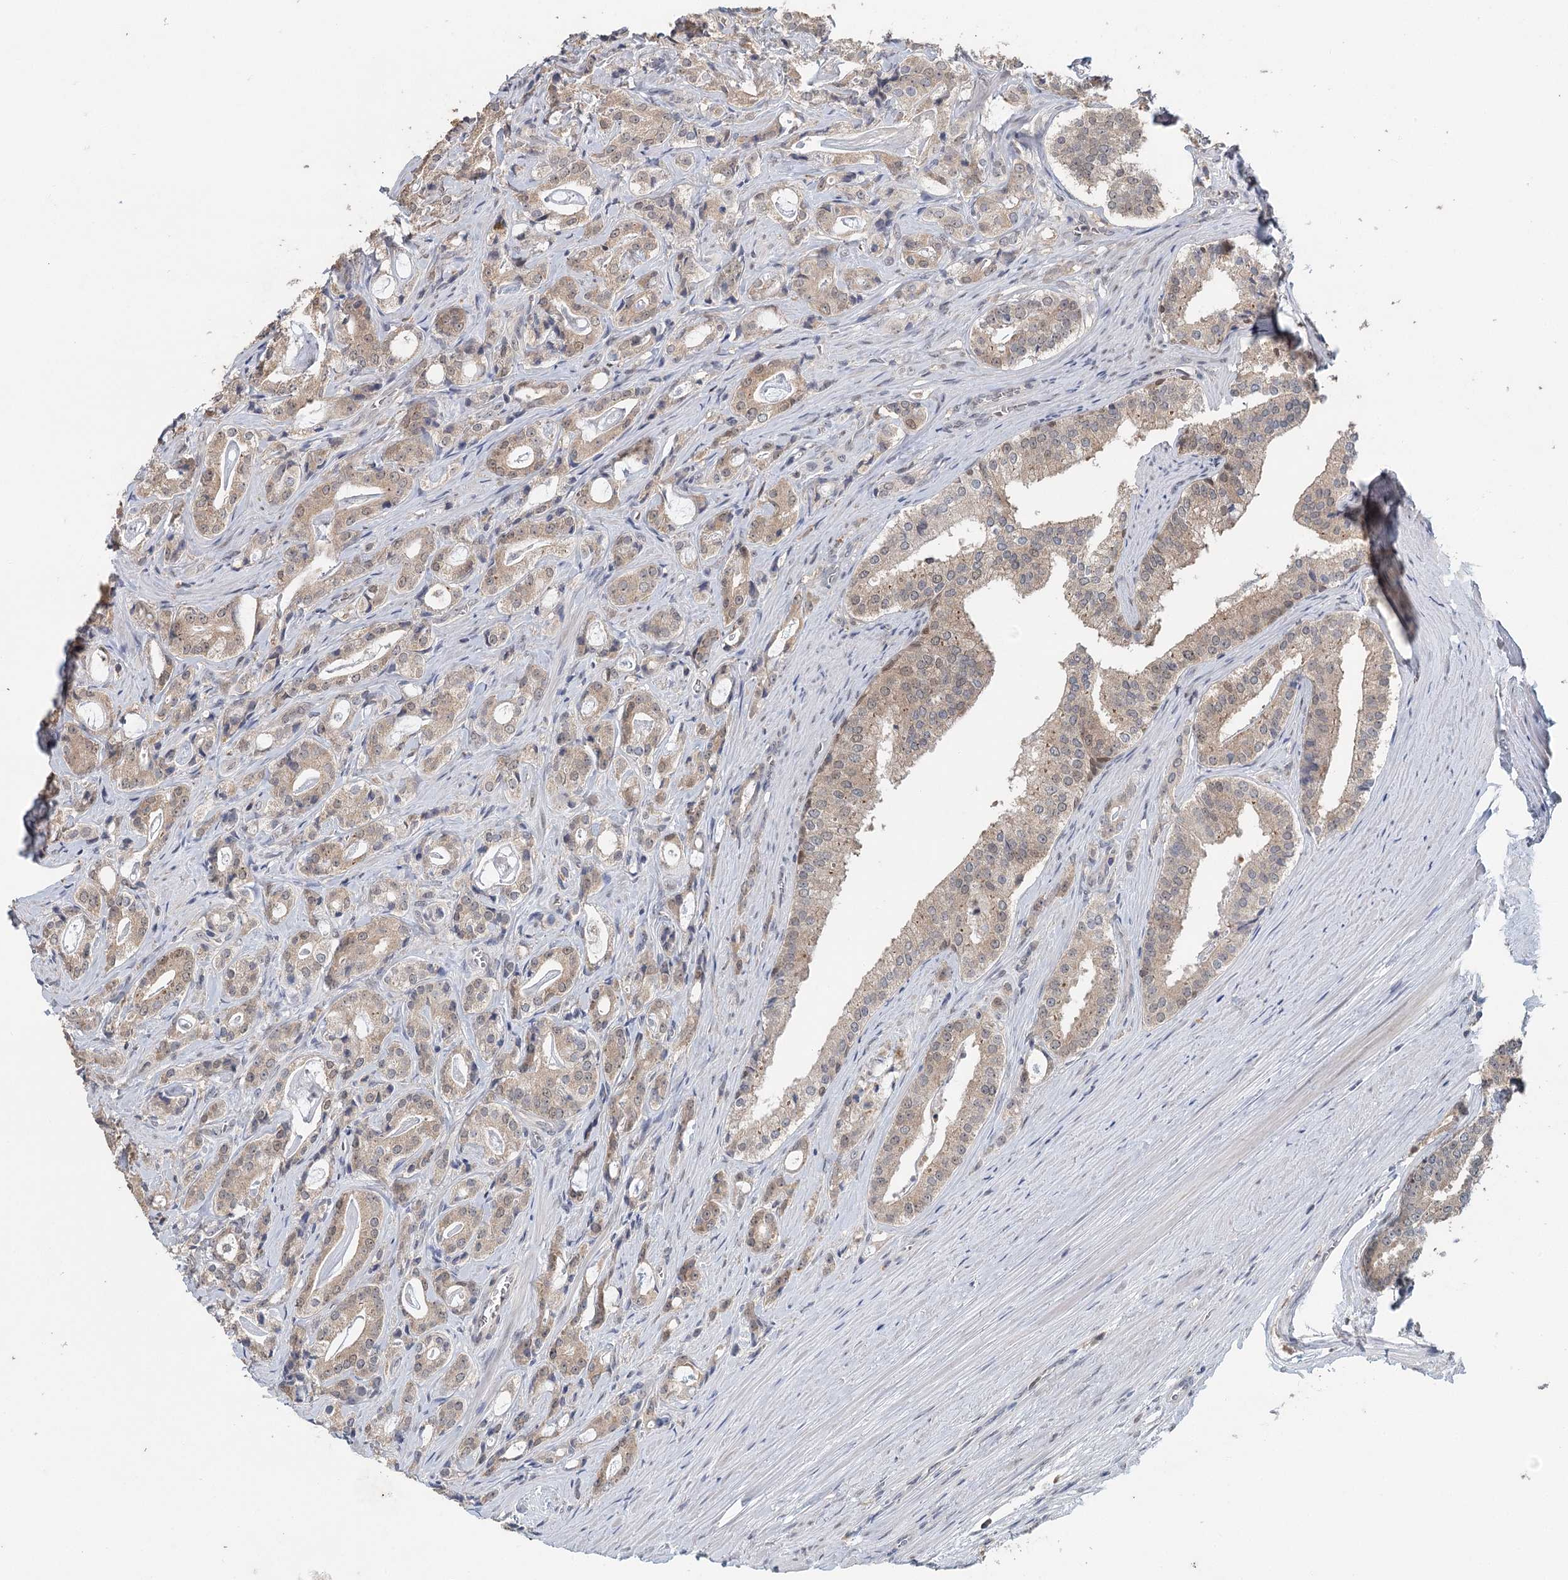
{"staining": {"intensity": "weak", "quantity": ">75%", "location": "cytoplasmic/membranous,nuclear"}, "tissue": "prostate cancer", "cell_type": "Tumor cells", "image_type": "cancer", "snomed": [{"axis": "morphology", "description": "Adenocarcinoma, High grade"}, {"axis": "topography", "description": "Prostate"}], "caption": "The immunohistochemical stain labels weak cytoplasmic/membranous and nuclear expression in tumor cells of prostate cancer tissue.", "gene": "ADK", "patient": {"sex": "male", "age": 63}}